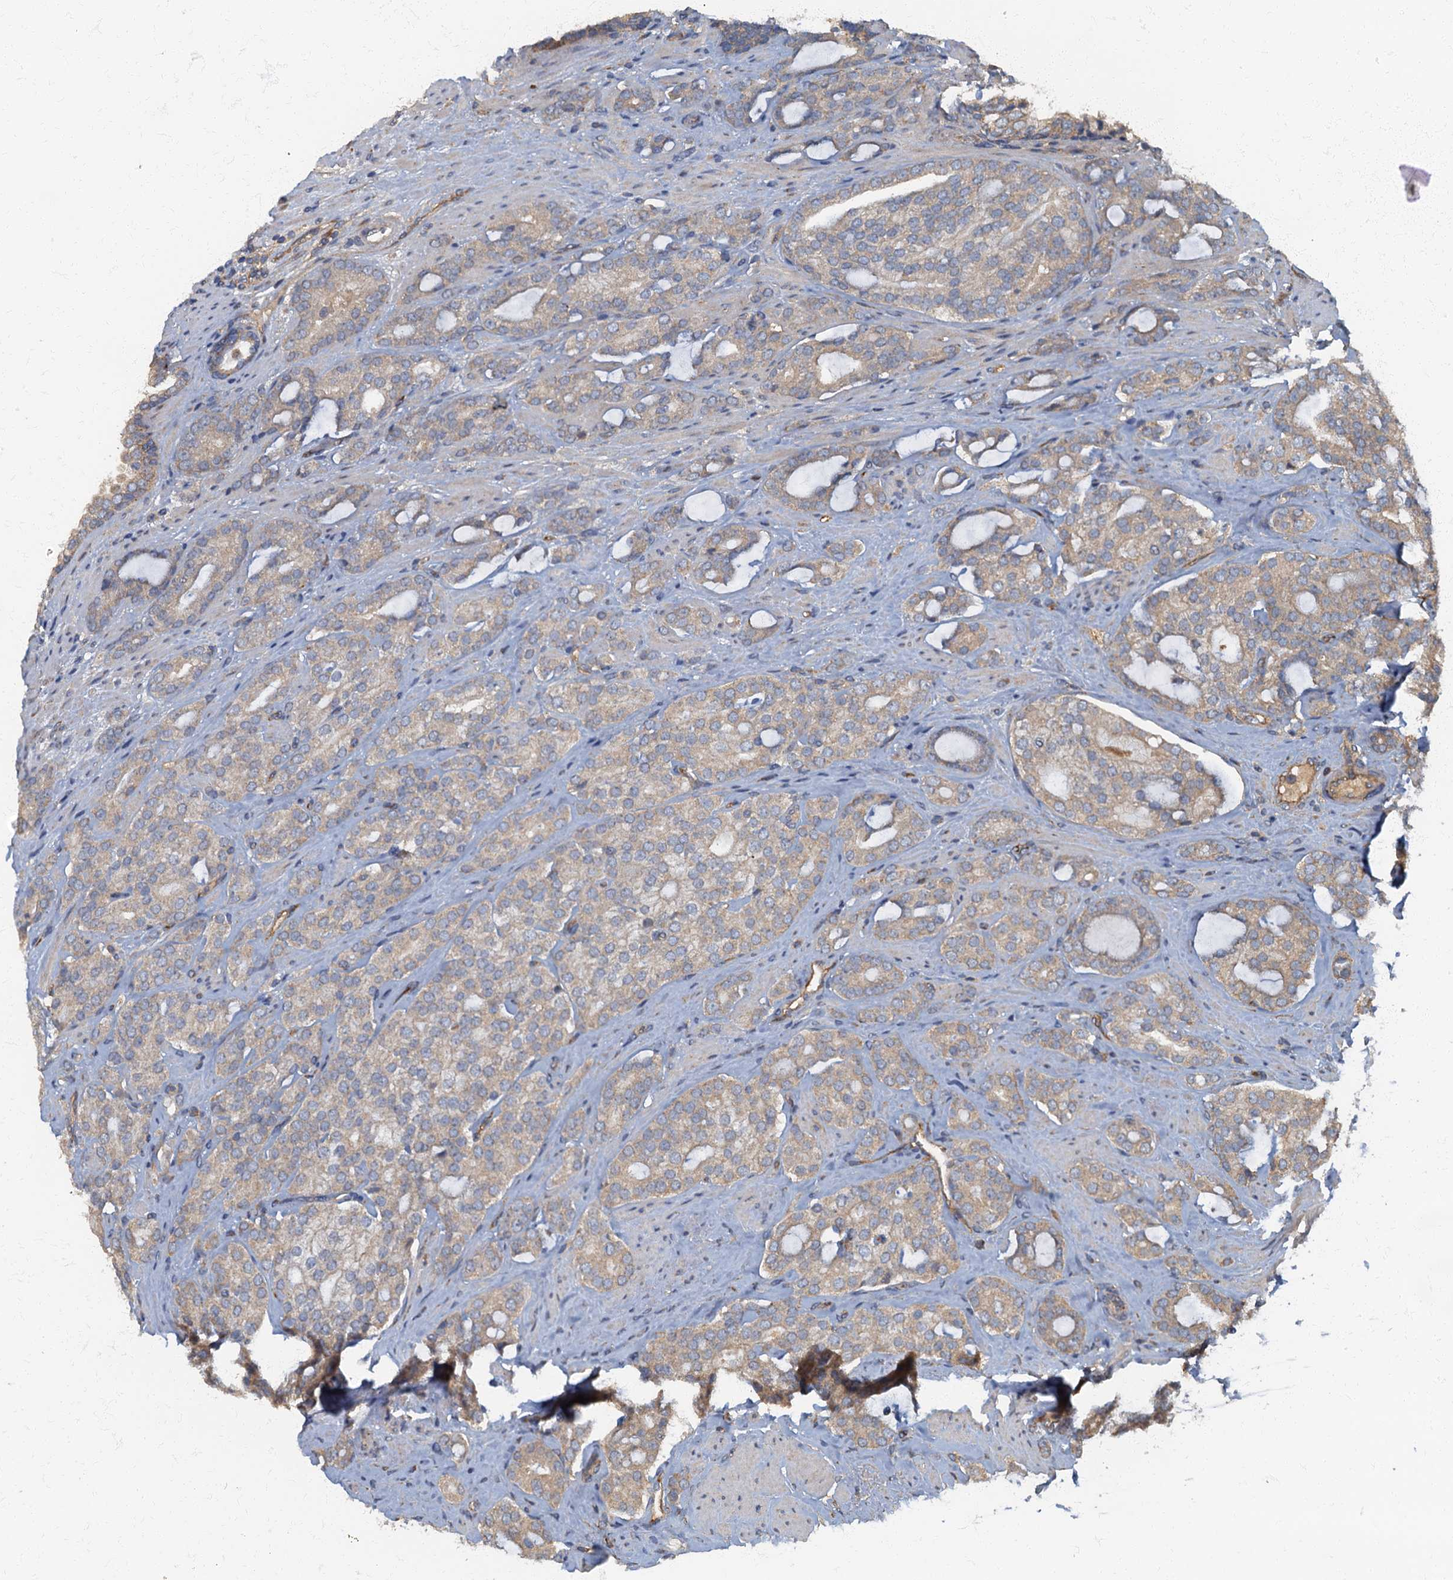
{"staining": {"intensity": "weak", "quantity": "<25%", "location": "cytoplasmic/membranous"}, "tissue": "prostate cancer", "cell_type": "Tumor cells", "image_type": "cancer", "snomed": [{"axis": "morphology", "description": "Adenocarcinoma, High grade"}, {"axis": "topography", "description": "Prostate"}], "caption": "High magnification brightfield microscopy of prostate cancer (high-grade adenocarcinoma) stained with DAB (3,3'-diaminobenzidine) (brown) and counterstained with hematoxylin (blue): tumor cells show no significant staining.", "gene": "ARL11", "patient": {"sex": "male", "age": 63}}